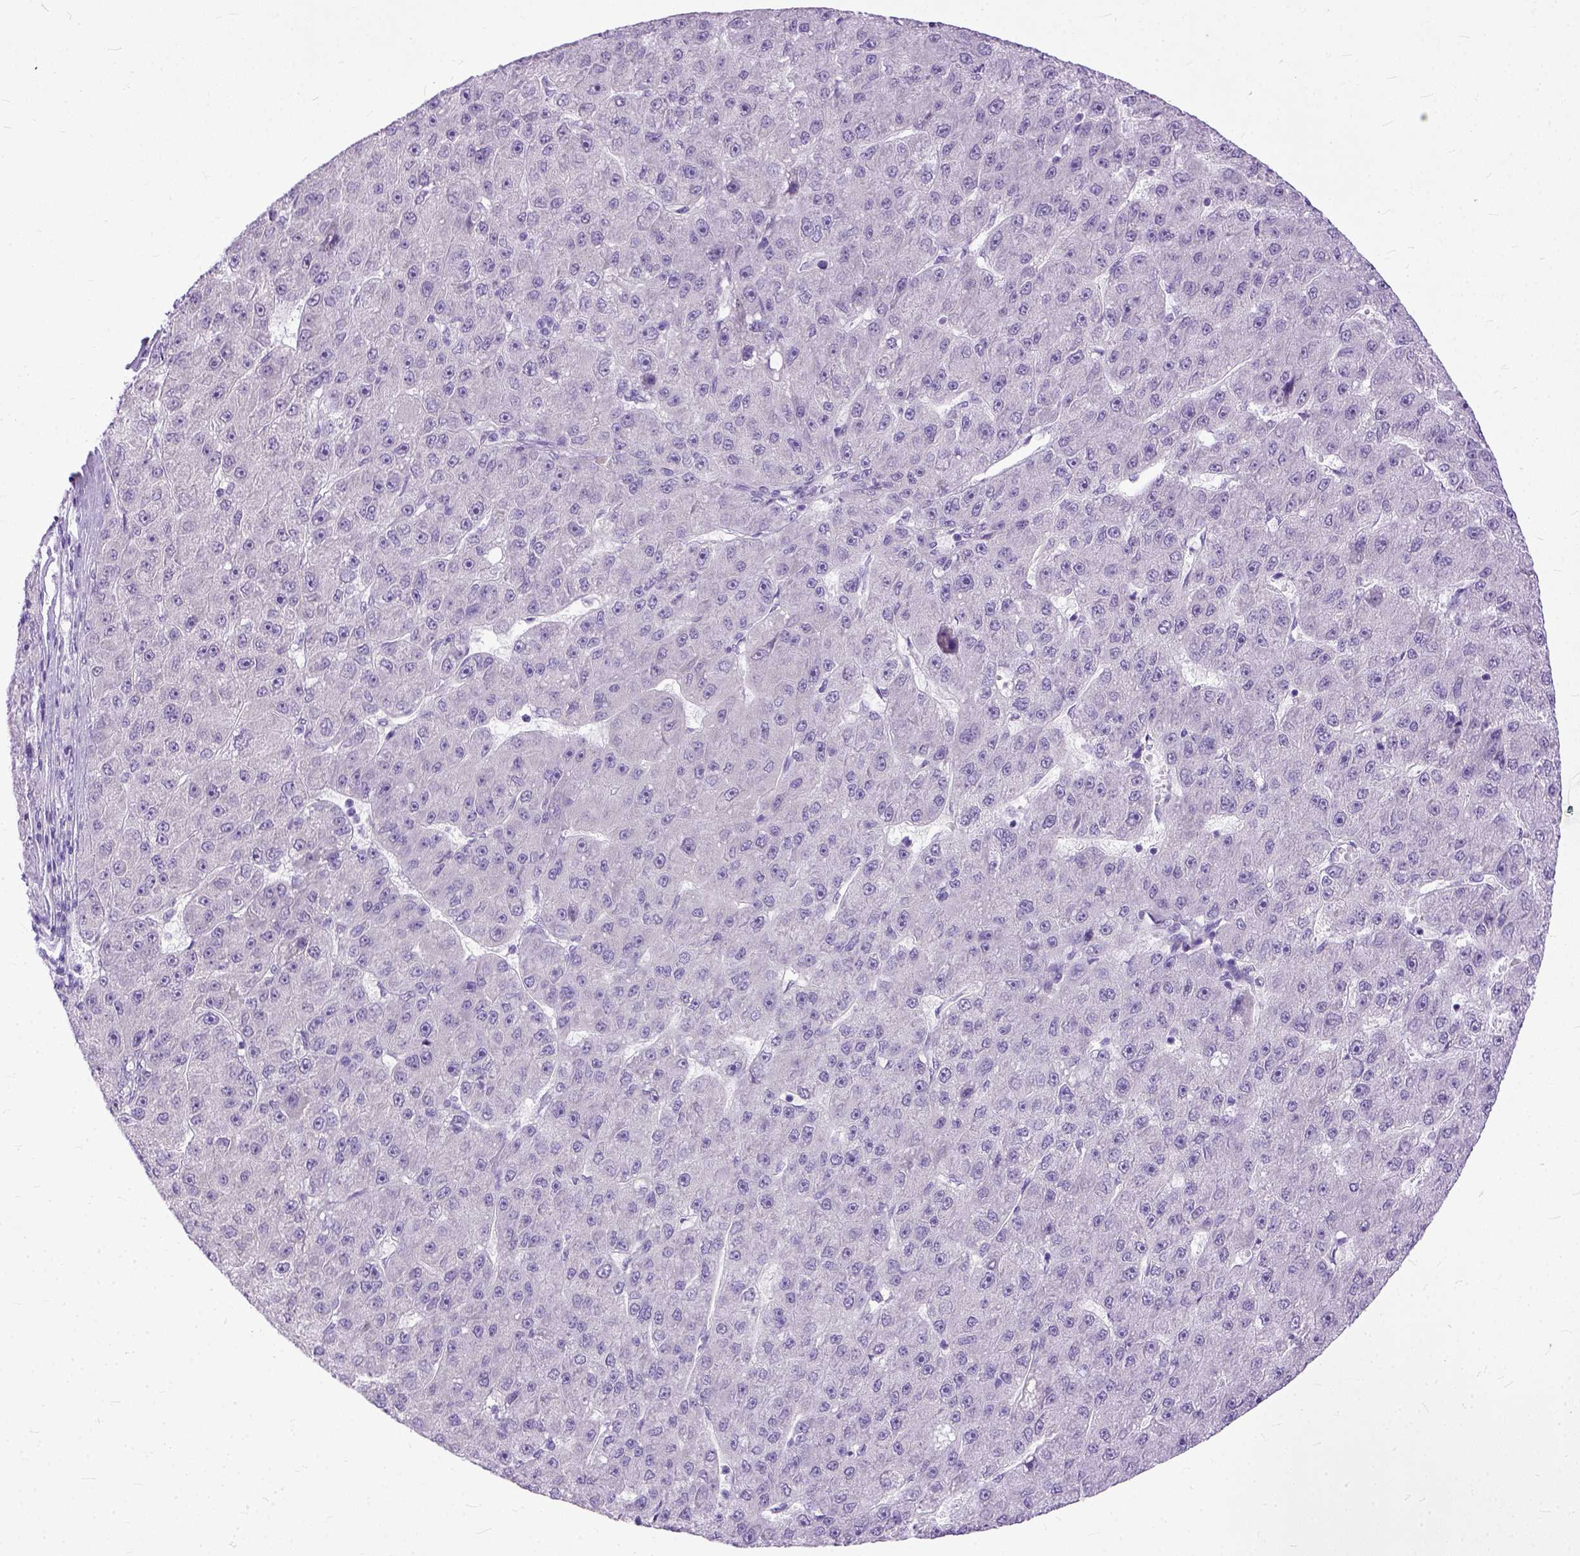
{"staining": {"intensity": "negative", "quantity": "none", "location": "none"}, "tissue": "liver cancer", "cell_type": "Tumor cells", "image_type": "cancer", "snomed": [{"axis": "morphology", "description": "Carcinoma, Hepatocellular, NOS"}, {"axis": "topography", "description": "Liver"}], "caption": "Micrograph shows no protein expression in tumor cells of liver cancer tissue.", "gene": "TCEAL7", "patient": {"sex": "male", "age": 67}}